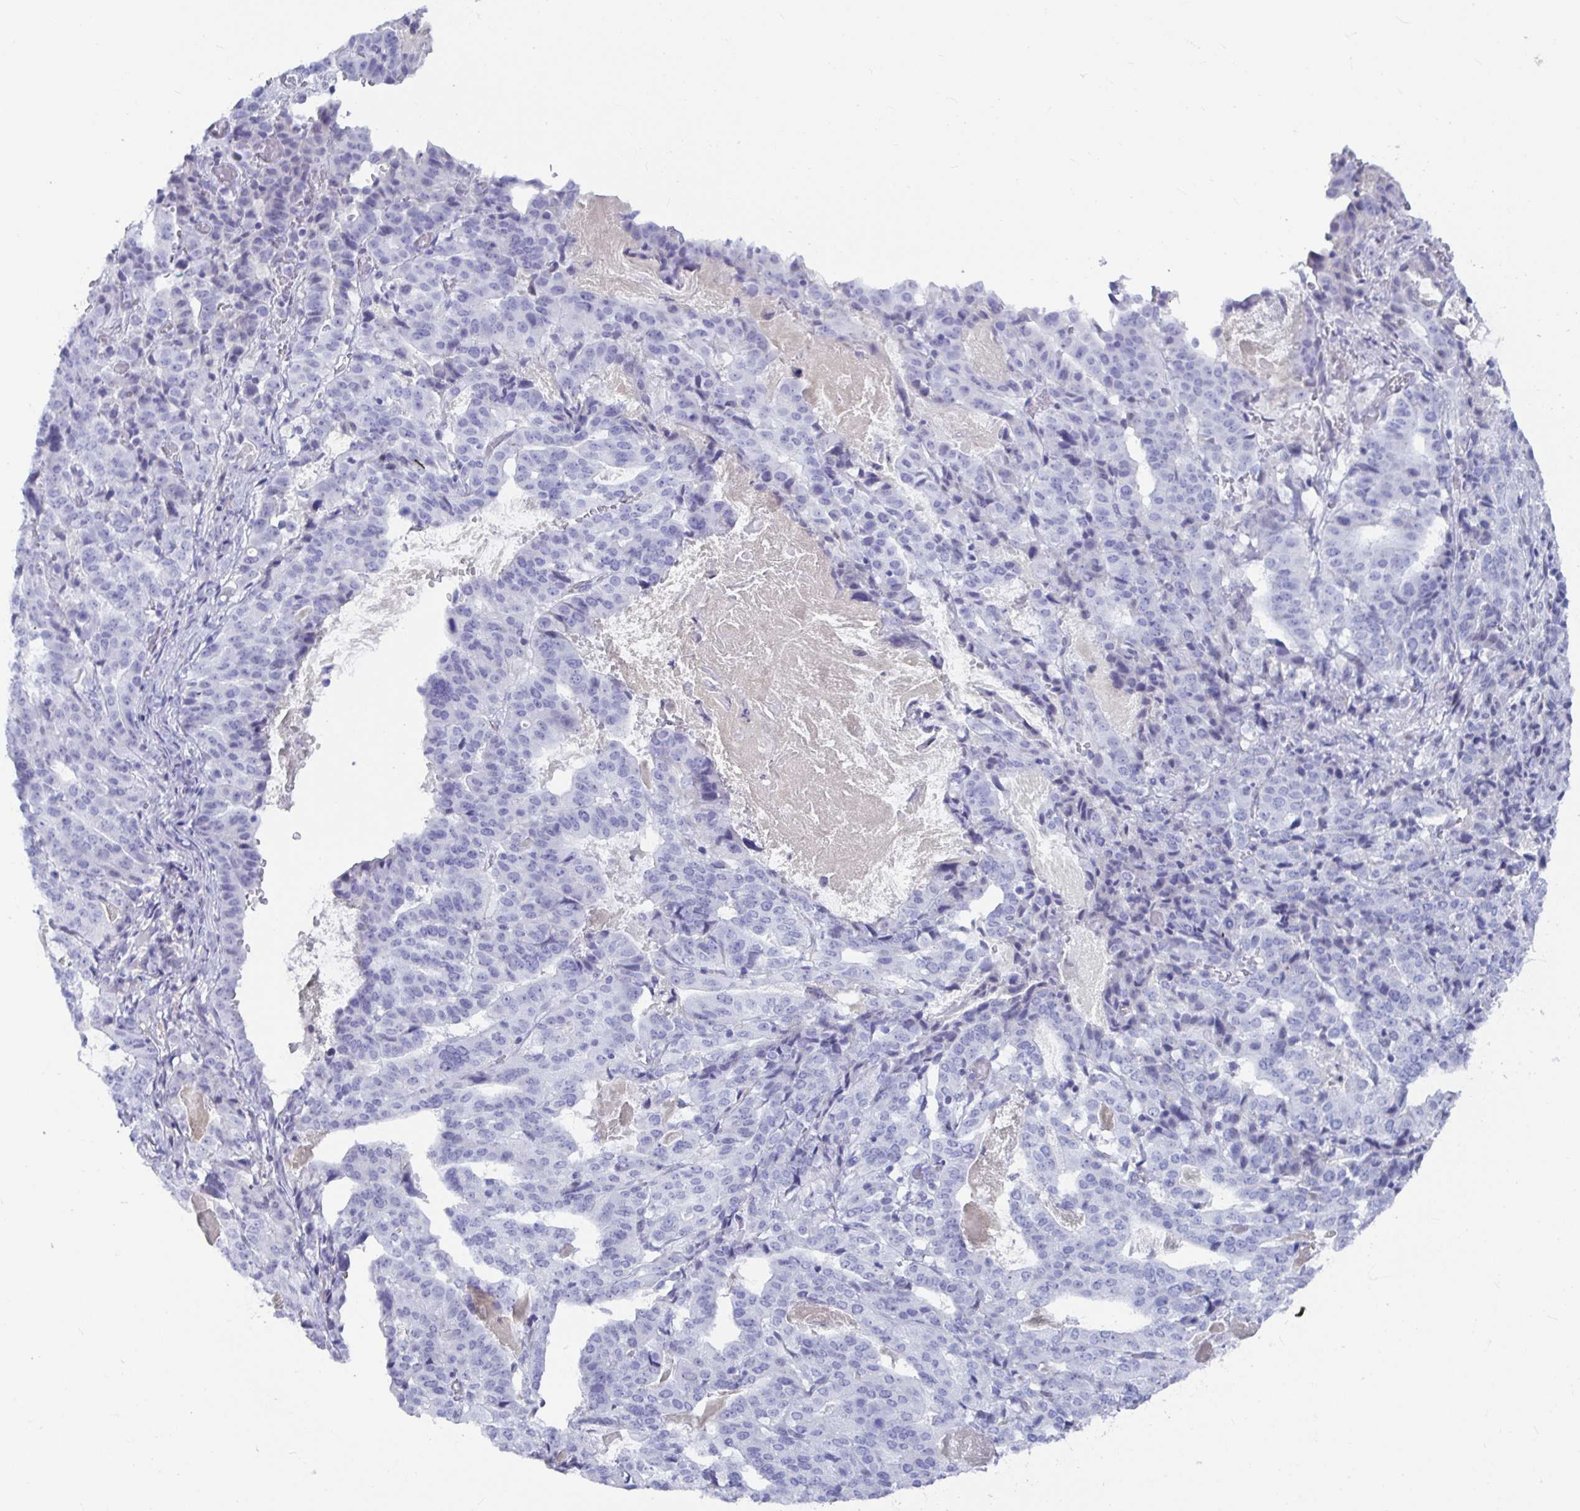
{"staining": {"intensity": "negative", "quantity": "none", "location": "none"}, "tissue": "stomach cancer", "cell_type": "Tumor cells", "image_type": "cancer", "snomed": [{"axis": "morphology", "description": "Adenocarcinoma, NOS"}, {"axis": "topography", "description": "Stomach"}], "caption": "Immunohistochemistry photomicrograph of human adenocarcinoma (stomach) stained for a protein (brown), which shows no expression in tumor cells.", "gene": "NPY", "patient": {"sex": "male", "age": 48}}